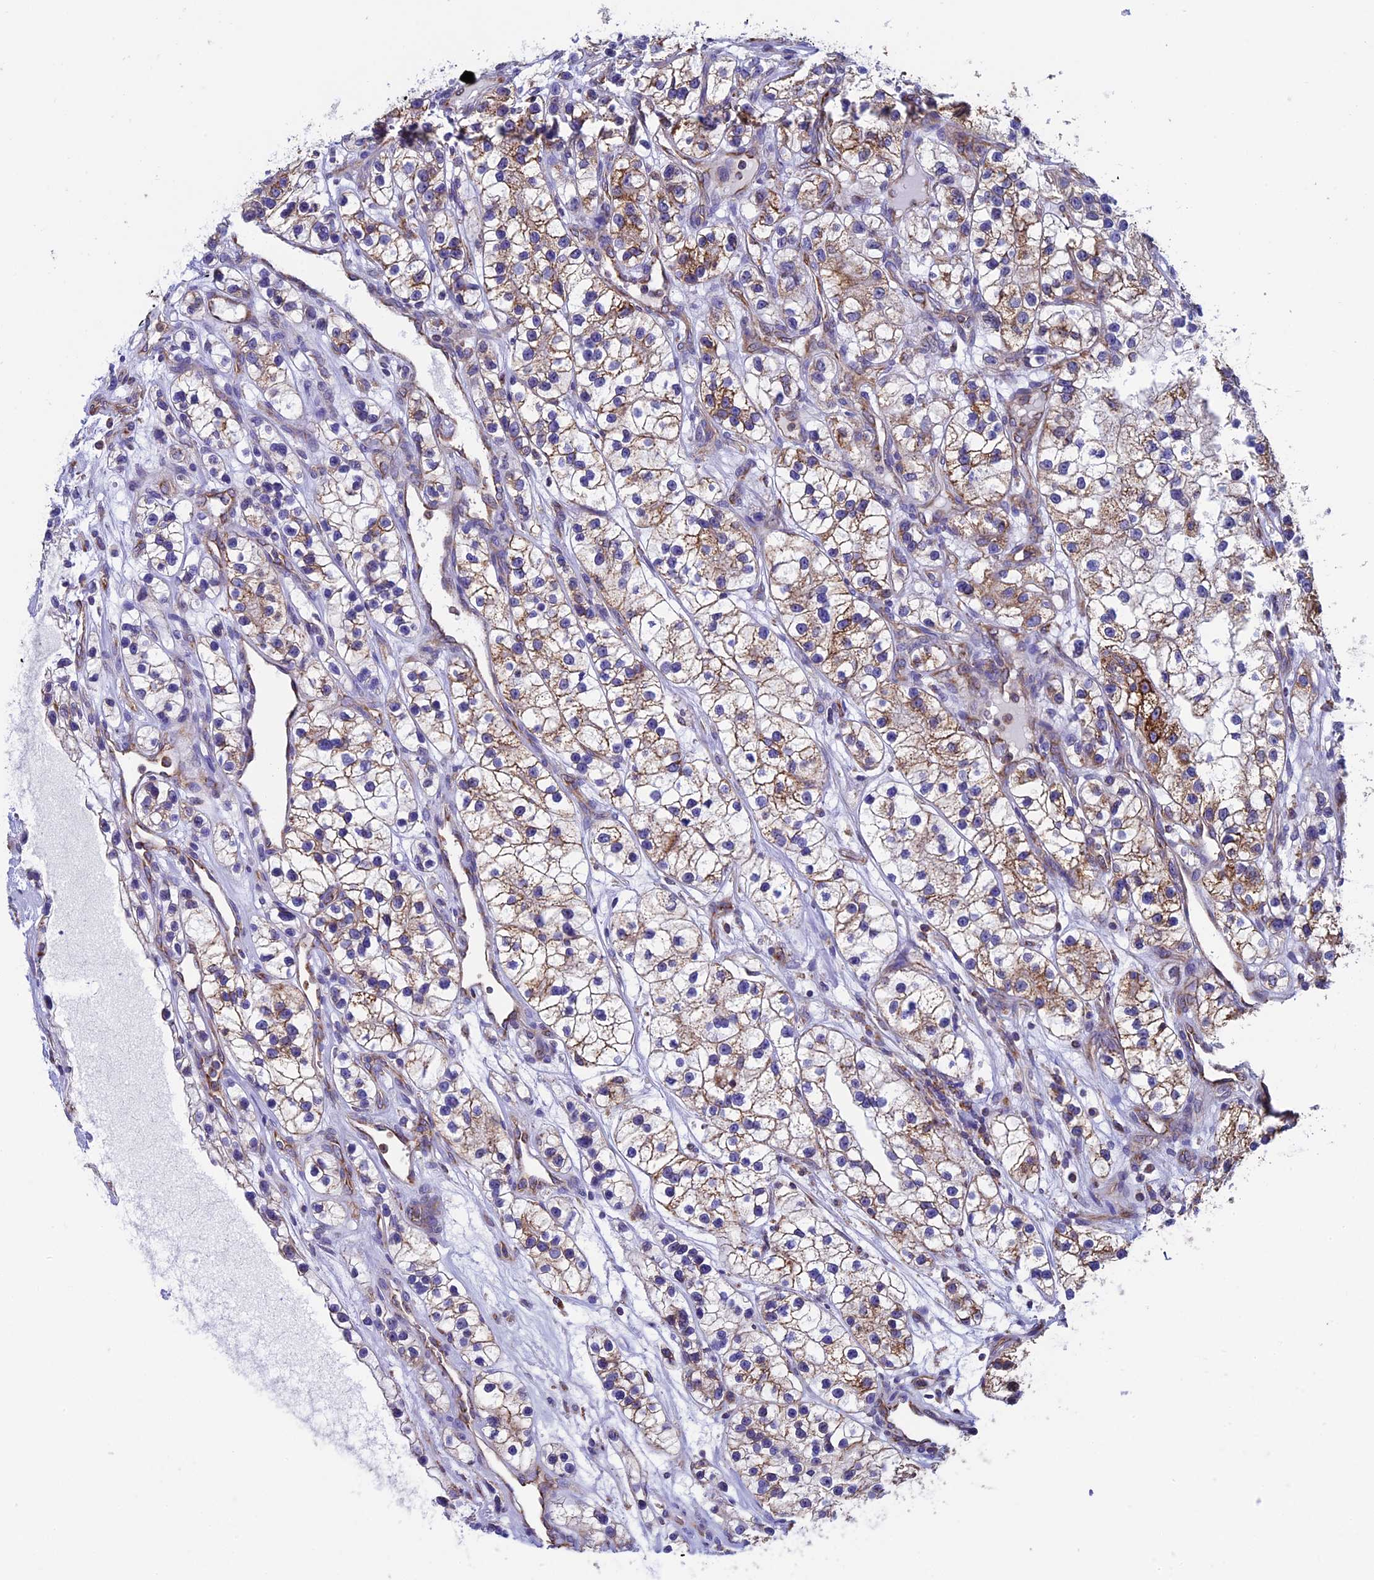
{"staining": {"intensity": "weak", "quantity": "25%-75%", "location": "cytoplasmic/membranous"}, "tissue": "renal cancer", "cell_type": "Tumor cells", "image_type": "cancer", "snomed": [{"axis": "morphology", "description": "Adenocarcinoma, NOS"}, {"axis": "topography", "description": "Kidney"}], "caption": "An immunohistochemistry photomicrograph of neoplastic tissue is shown. Protein staining in brown shows weak cytoplasmic/membranous positivity in adenocarcinoma (renal) within tumor cells.", "gene": "SLC9A5", "patient": {"sex": "female", "age": 57}}